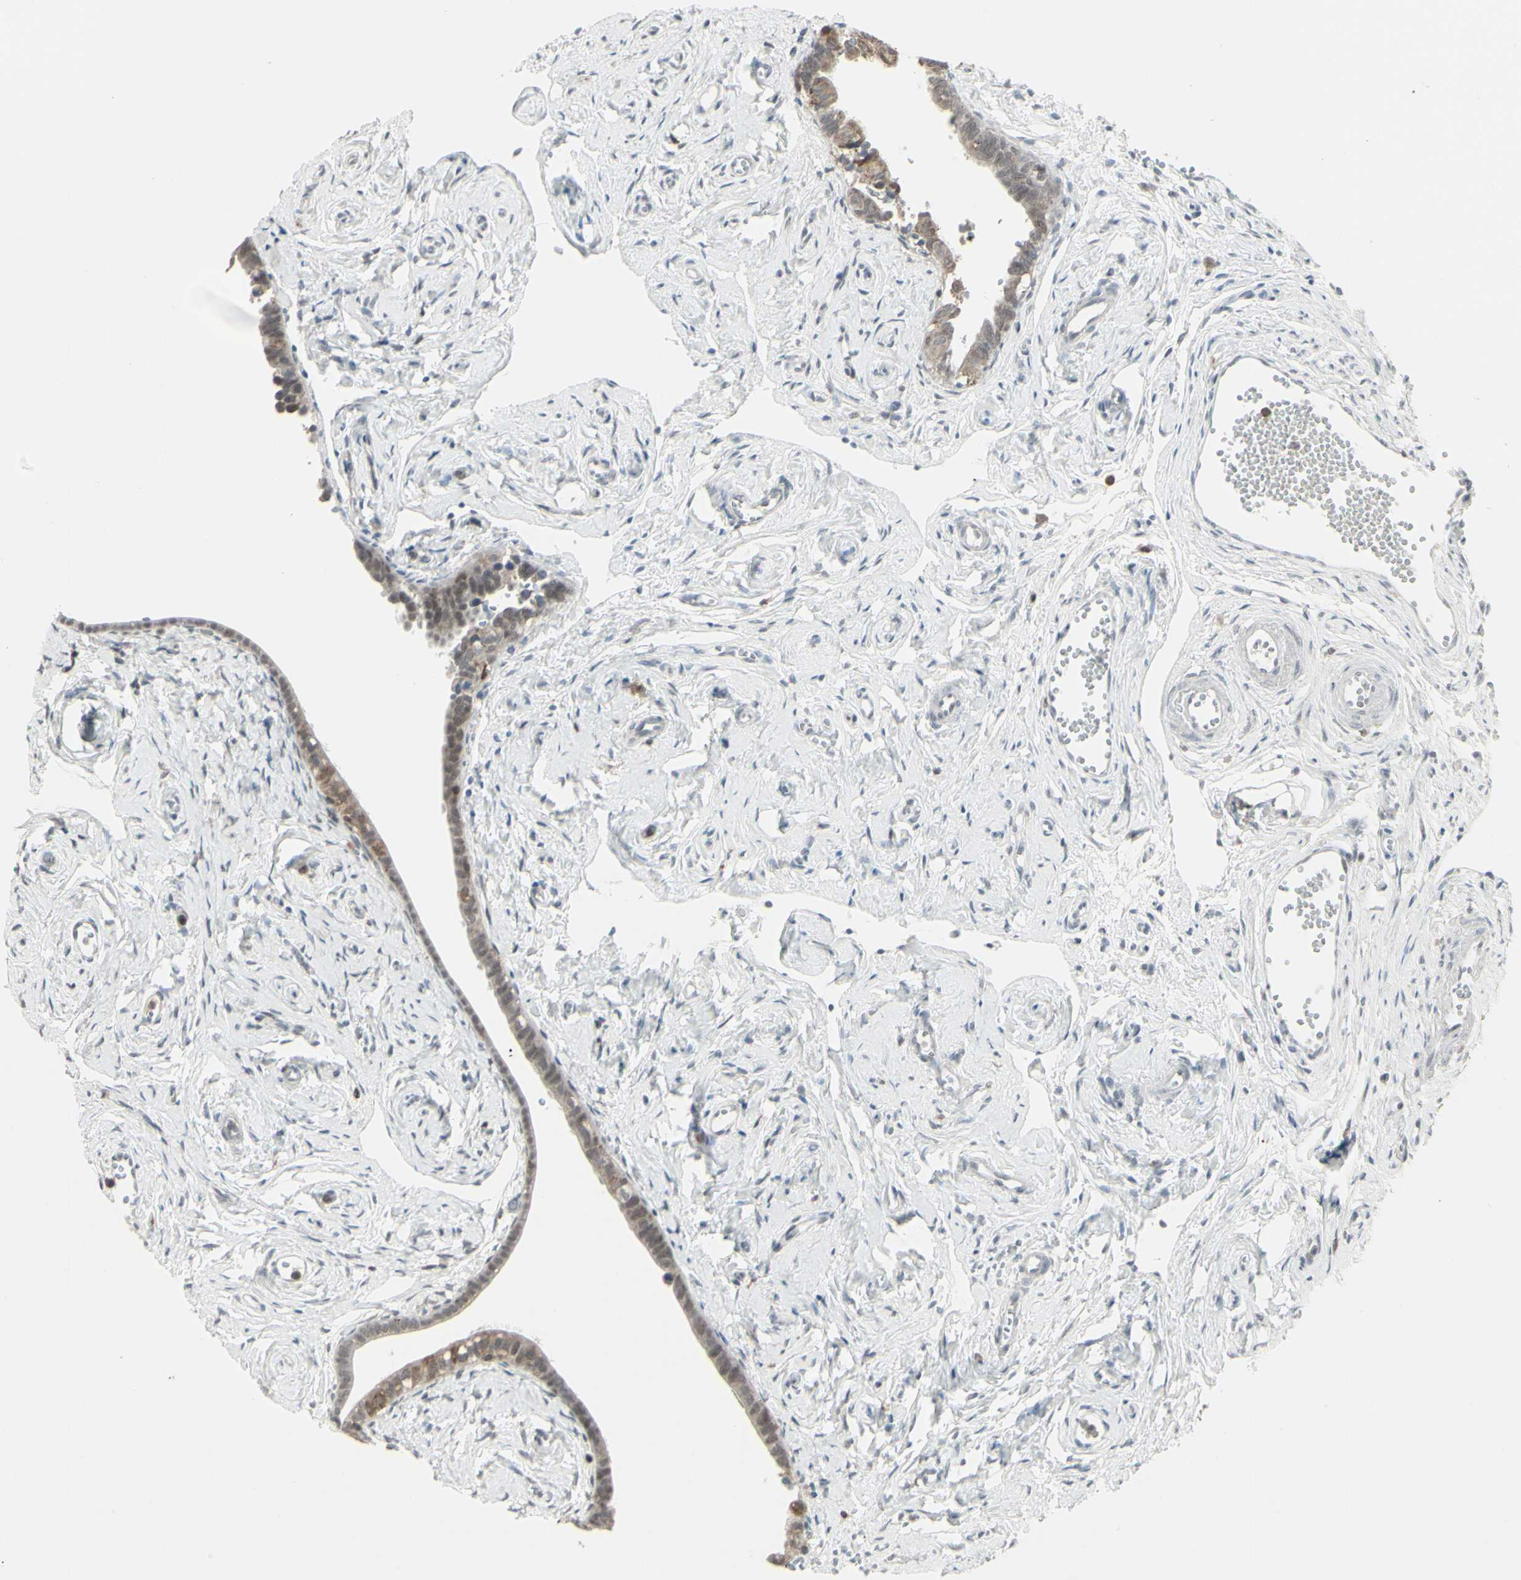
{"staining": {"intensity": "moderate", "quantity": ">75%", "location": "cytoplasmic/membranous"}, "tissue": "fallopian tube", "cell_type": "Glandular cells", "image_type": "normal", "snomed": [{"axis": "morphology", "description": "Normal tissue, NOS"}, {"axis": "topography", "description": "Fallopian tube"}], "caption": "DAB (3,3'-diaminobenzidine) immunohistochemical staining of unremarkable fallopian tube shows moderate cytoplasmic/membranous protein expression in about >75% of glandular cells. The staining was performed using DAB to visualize the protein expression in brown, while the nuclei were stained in blue with hematoxylin (Magnification: 20x).", "gene": "SAMSN1", "patient": {"sex": "female", "age": 71}}